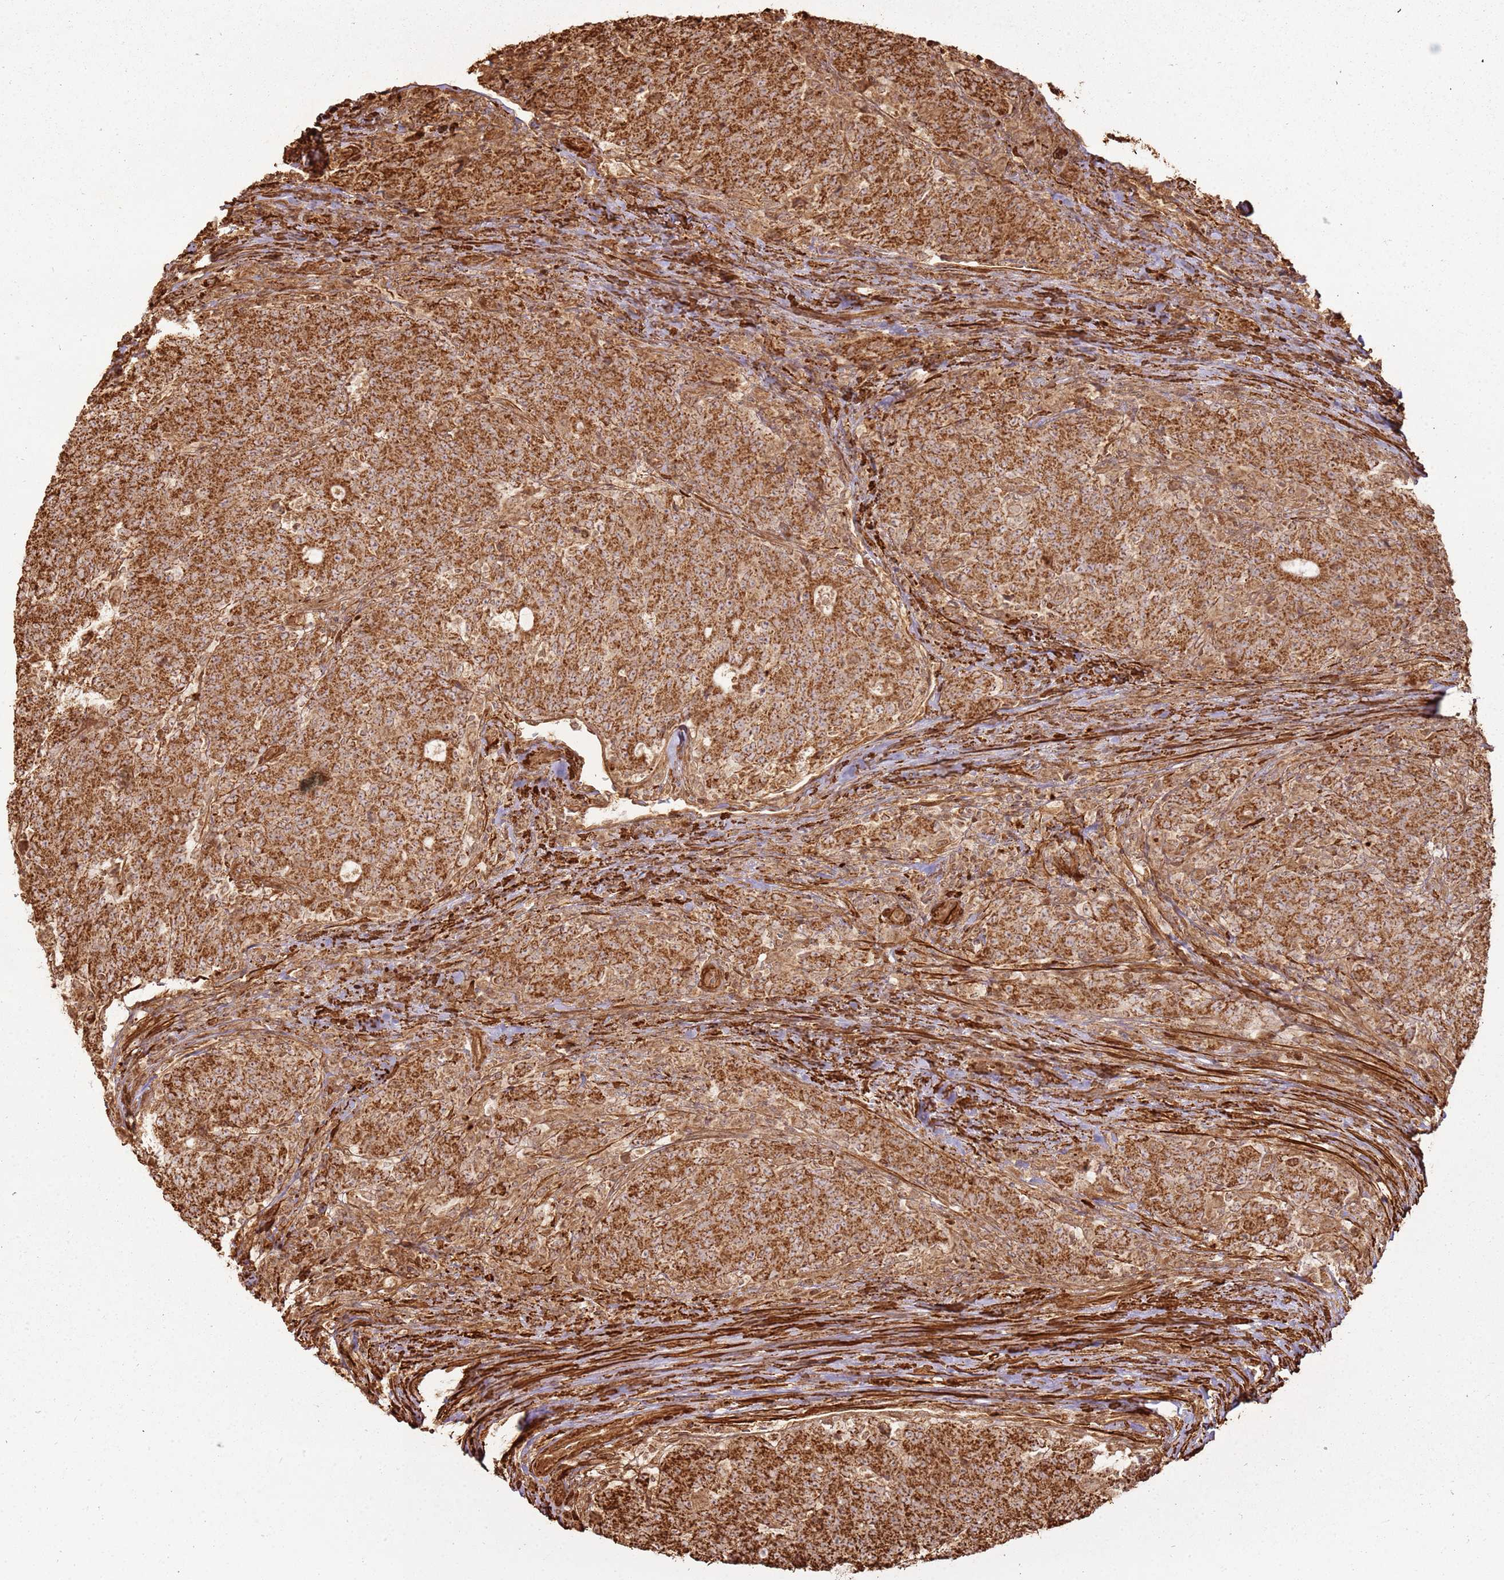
{"staining": {"intensity": "strong", "quantity": ">75%", "location": "cytoplasmic/membranous"}, "tissue": "colorectal cancer", "cell_type": "Tumor cells", "image_type": "cancer", "snomed": [{"axis": "morphology", "description": "Adenocarcinoma, NOS"}, {"axis": "topography", "description": "Colon"}], "caption": "DAB immunohistochemical staining of adenocarcinoma (colorectal) exhibits strong cytoplasmic/membranous protein positivity in about >75% of tumor cells. The protein of interest is shown in brown color, while the nuclei are stained blue.", "gene": "DDX59", "patient": {"sex": "female", "age": 75}}